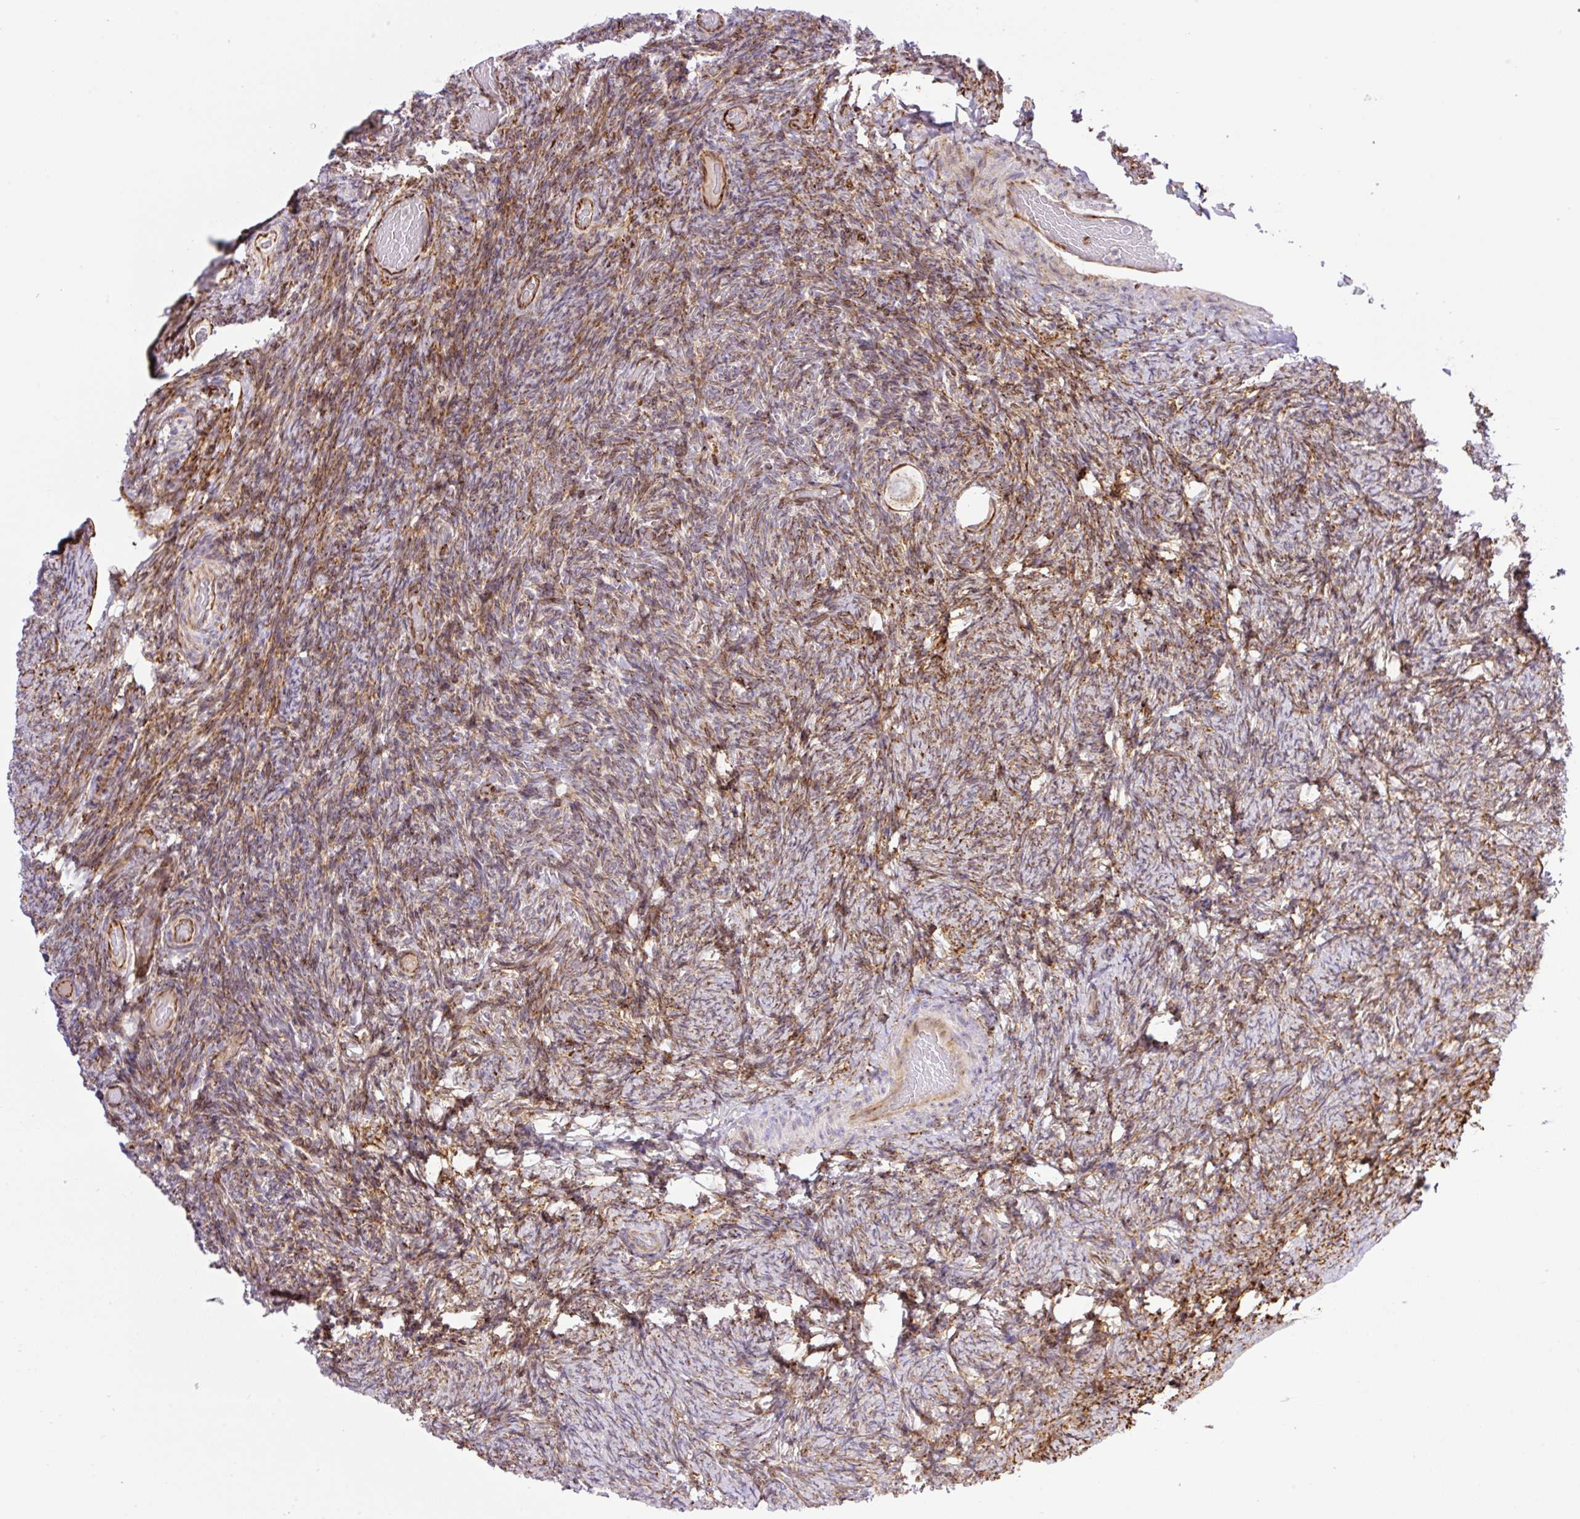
{"staining": {"intensity": "moderate", "quantity": "25%-75%", "location": "cytoplasmic/membranous"}, "tissue": "ovary", "cell_type": "Follicle cells", "image_type": "normal", "snomed": [{"axis": "morphology", "description": "Normal tissue, NOS"}, {"axis": "topography", "description": "Ovary"}], "caption": "Immunohistochemistry (IHC) of unremarkable ovary shows medium levels of moderate cytoplasmic/membranous staining in approximately 25%-75% of follicle cells.", "gene": "RAB30", "patient": {"sex": "female", "age": 34}}